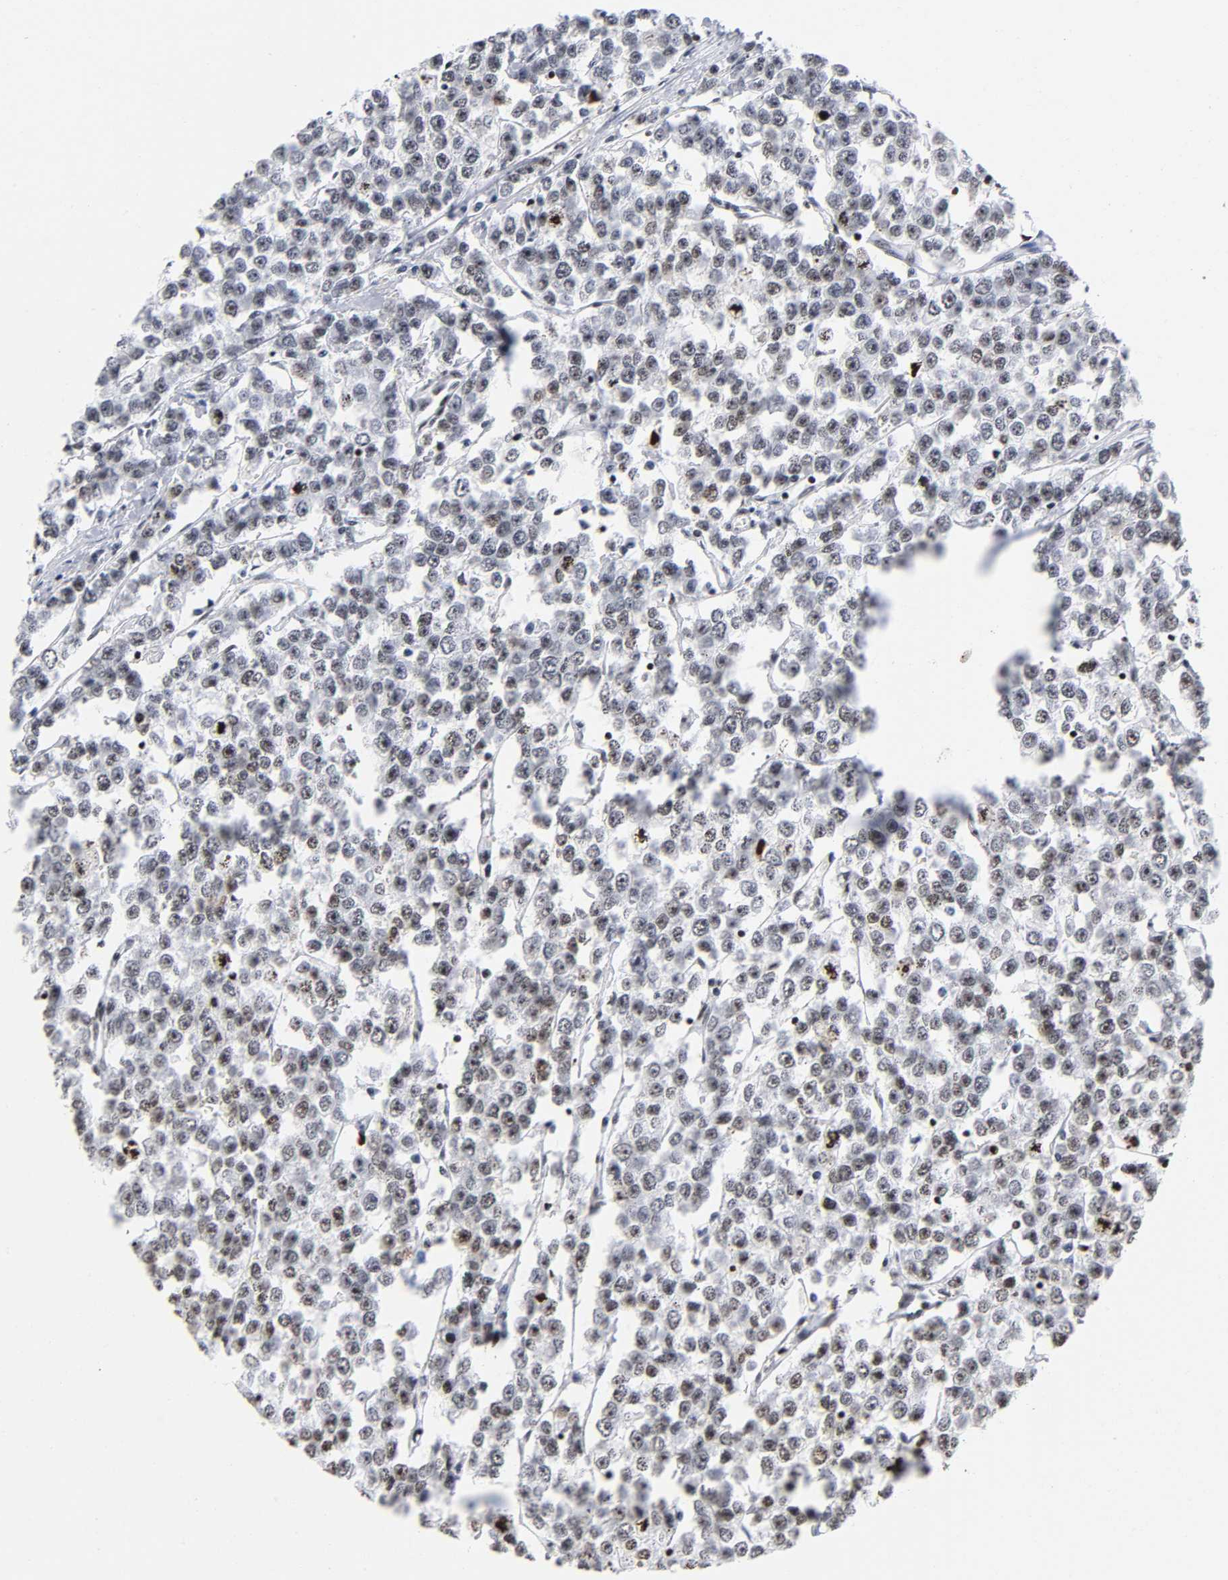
{"staining": {"intensity": "weak", "quantity": "25%-75%", "location": "nuclear"}, "tissue": "testis cancer", "cell_type": "Tumor cells", "image_type": "cancer", "snomed": [{"axis": "morphology", "description": "Seminoma, NOS"}, {"axis": "morphology", "description": "Carcinoma, Embryonal, NOS"}, {"axis": "topography", "description": "Testis"}], "caption": "Immunohistochemistry histopathology image of seminoma (testis) stained for a protein (brown), which reveals low levels of weak nuclear positivity in about 25%-75% of tumor cells.", "gene": "UBTF", "patient": {"sex": "male", "age": 52}}